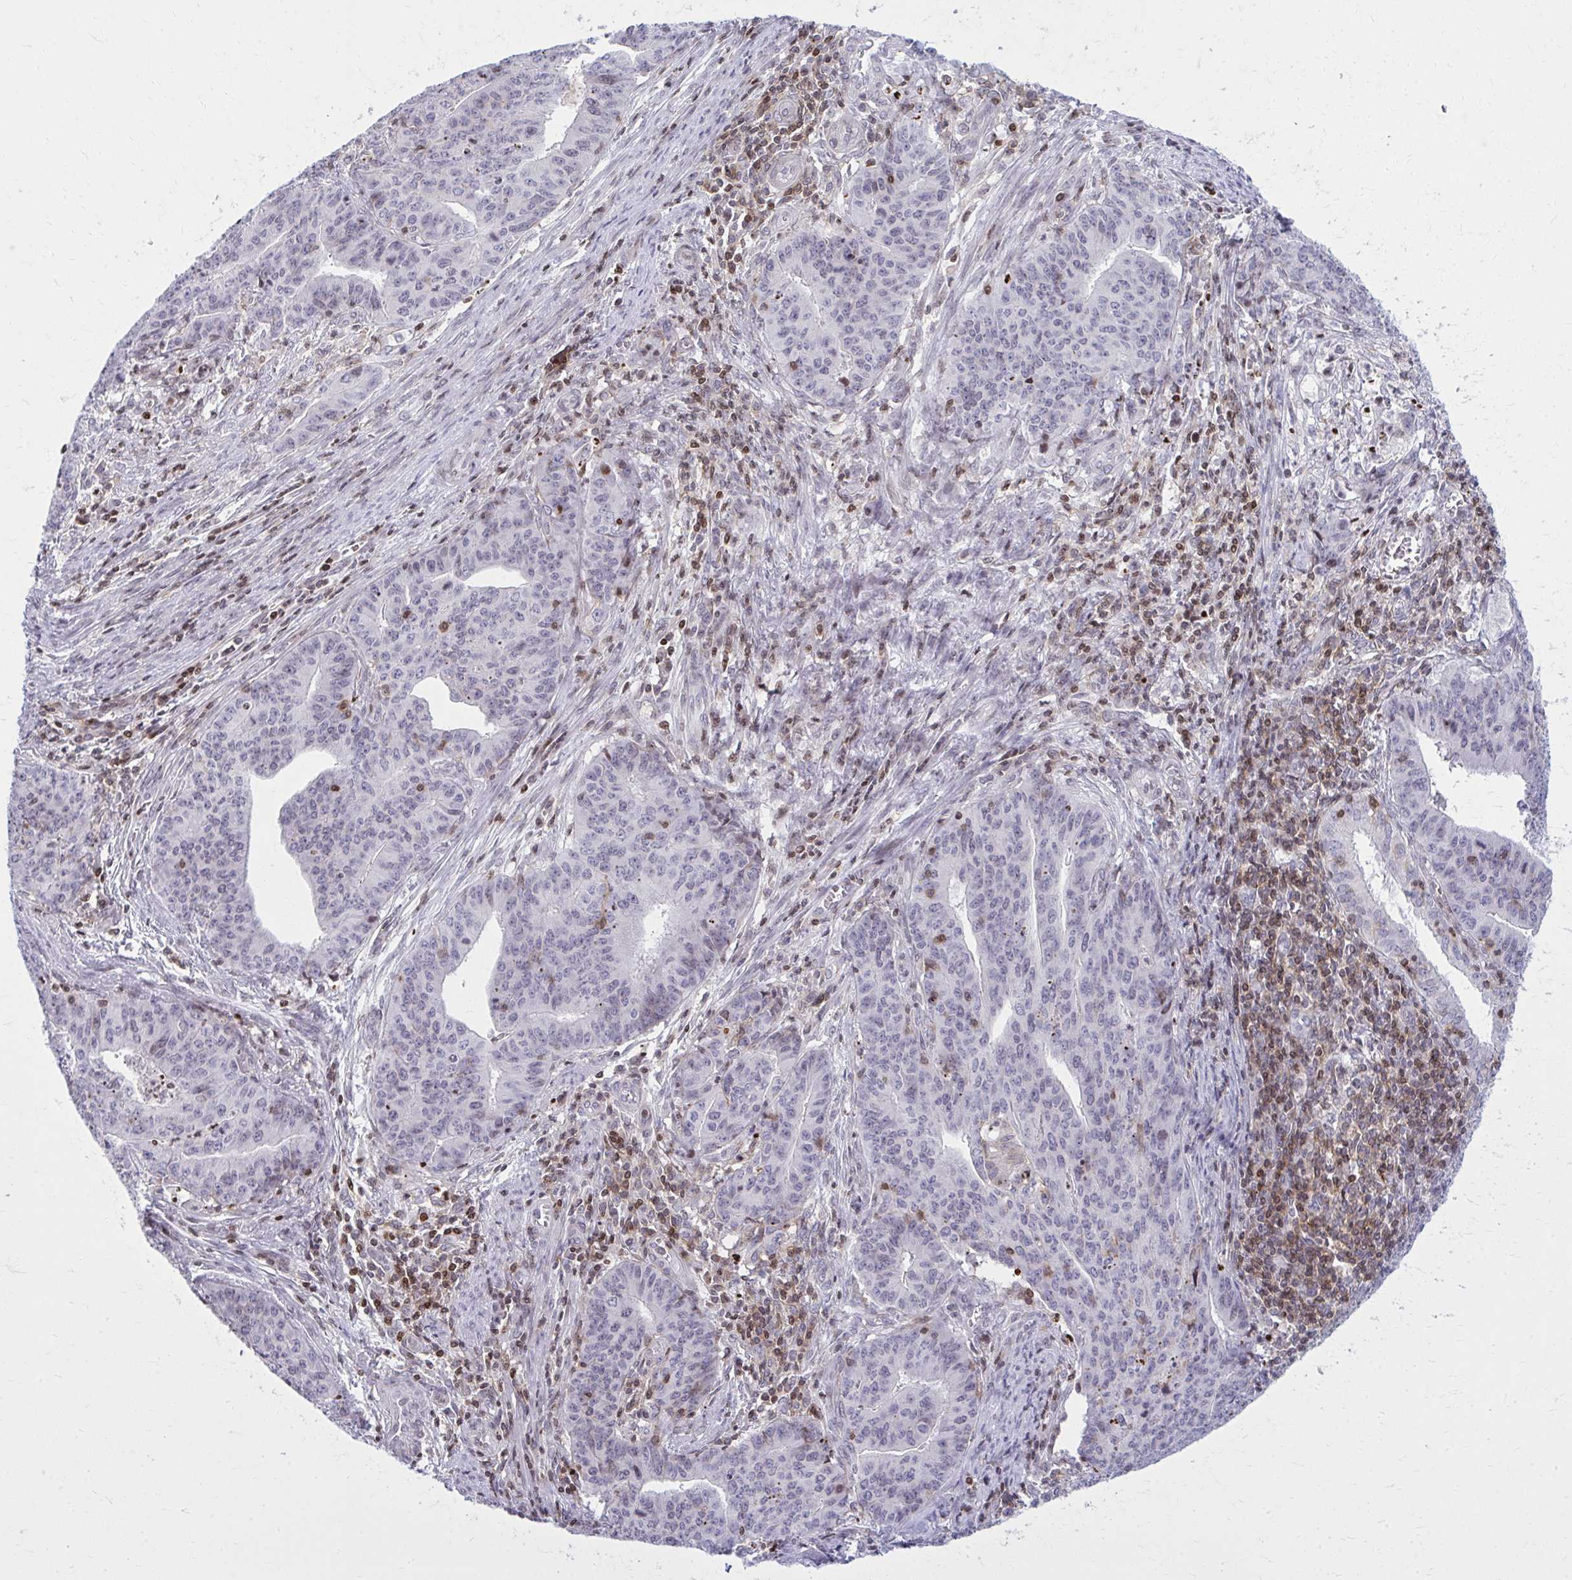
{"staining": {"intensity": "negative", "quantity": "none", "location": "none"}, "tissue": "endometrial cancer", "cell_type": "Tumor cells", "image_type": "cancer", "snomed": [{"axis": "morphology", "description": "Adenocarcinoma, NOS"}, {"axis": "topography", "description": "Endometrium"}], "caption": "Immunohistochemistry (IHC) photomicrograph of human endometrial cancer (adenocarcinoma) stained for a protein (brown), which shows no expression in tumor cells. Nuclei are stained in blue.", "gene": "AP5M1", "patient": {"sex": "female", "age": 59}}